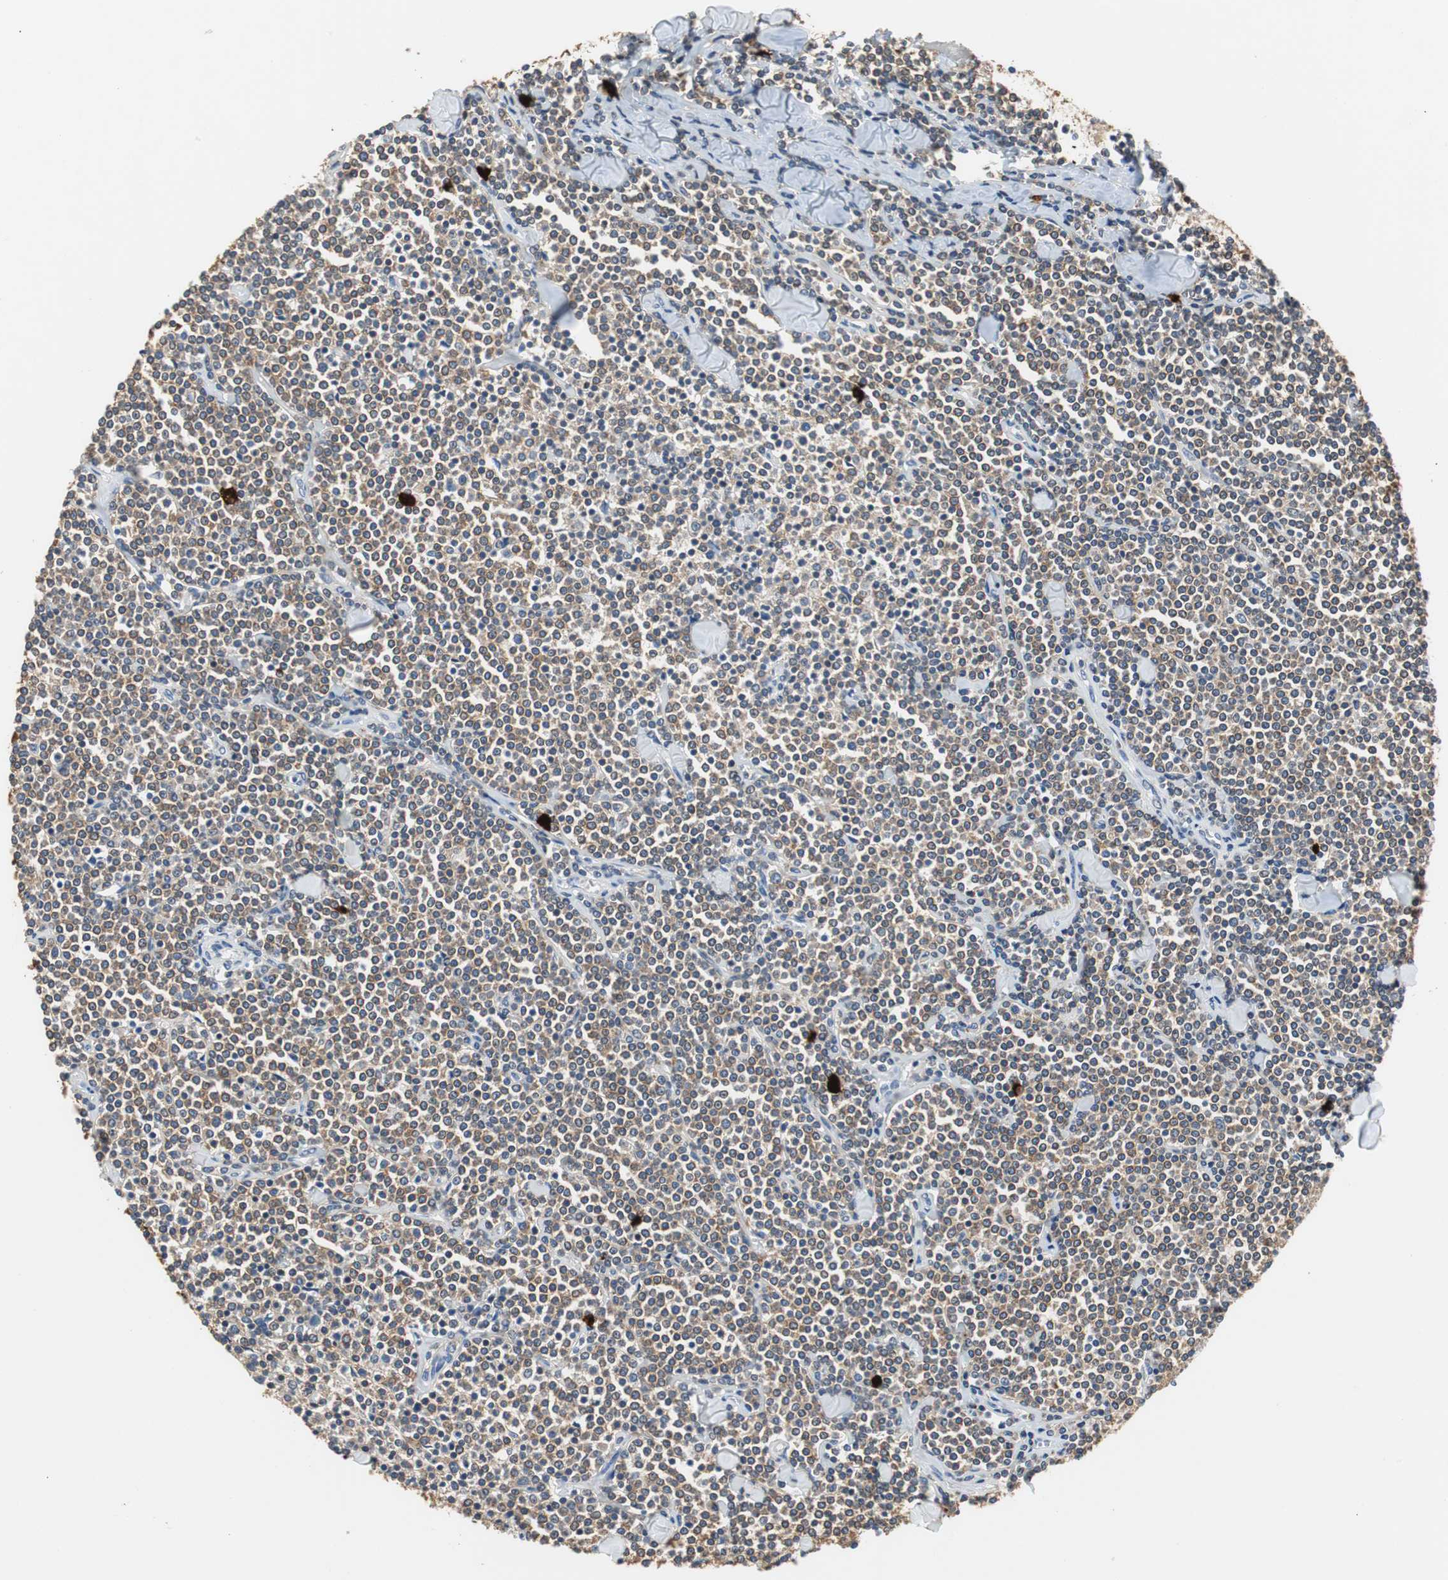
{"staining": {"intensity": "moderate", "quantity": ">75%", "location": "cytoplasmic/membranous"}, "tissue": "lymphoma", "cell_type": "Tumor cells", "image_type": "cancer", "snomed": [{"axis": "morphology", "description": "Malignant lymphoma, non-Hodgkin's type, Low grade"}, {"axis": "topography", "description": "Soft tissue"}], "caption": "High-power microscopy captured an IHC image of lymphoma, revealing moderate cytoplasmic/membranous expression in approximately >75% of tumor cells.", "gene": "SLC19A2", "patient": {"sex": "male", "age": 92}}